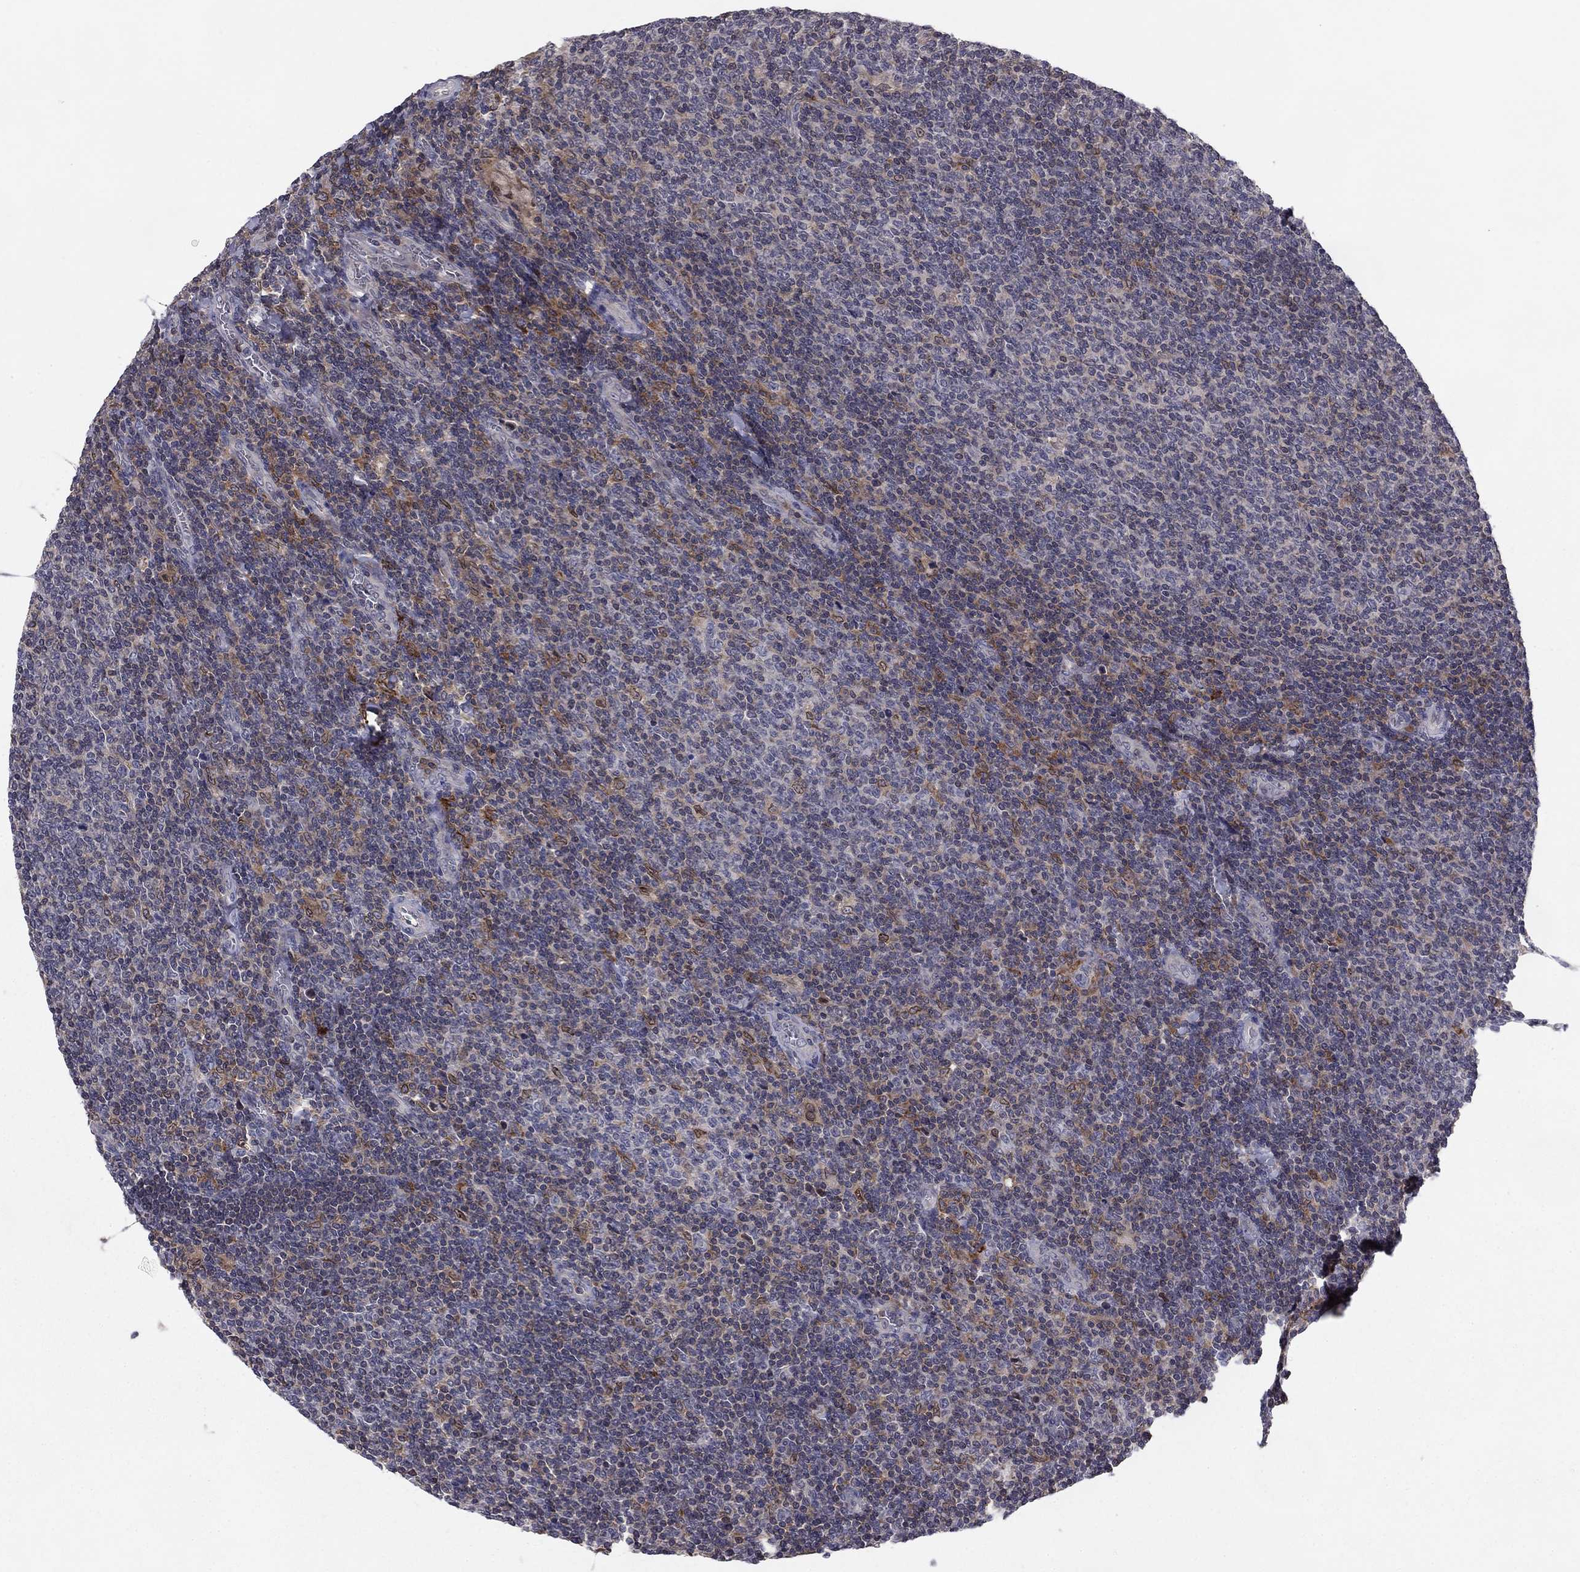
{"staining": {"intensity": "negative", "quantity": "none", "location": "none"}, "tissue": "lymphoma", "cell_type": "Tumor cells", "image_type": "cancer", "snomed": [{"axis": "morphology", "description": "Malignant lymphoma, non-Hodgkin's type, Low grade"}, {"axis": "topography", "description": "Lymph node"}], "caption": "There is no significant staining in tumor cells of malignant lymphoma, non-Hodgkin's type (low-grade).", "gene": "PLCB2", "patient": {"sex": "male", "age": 52}}